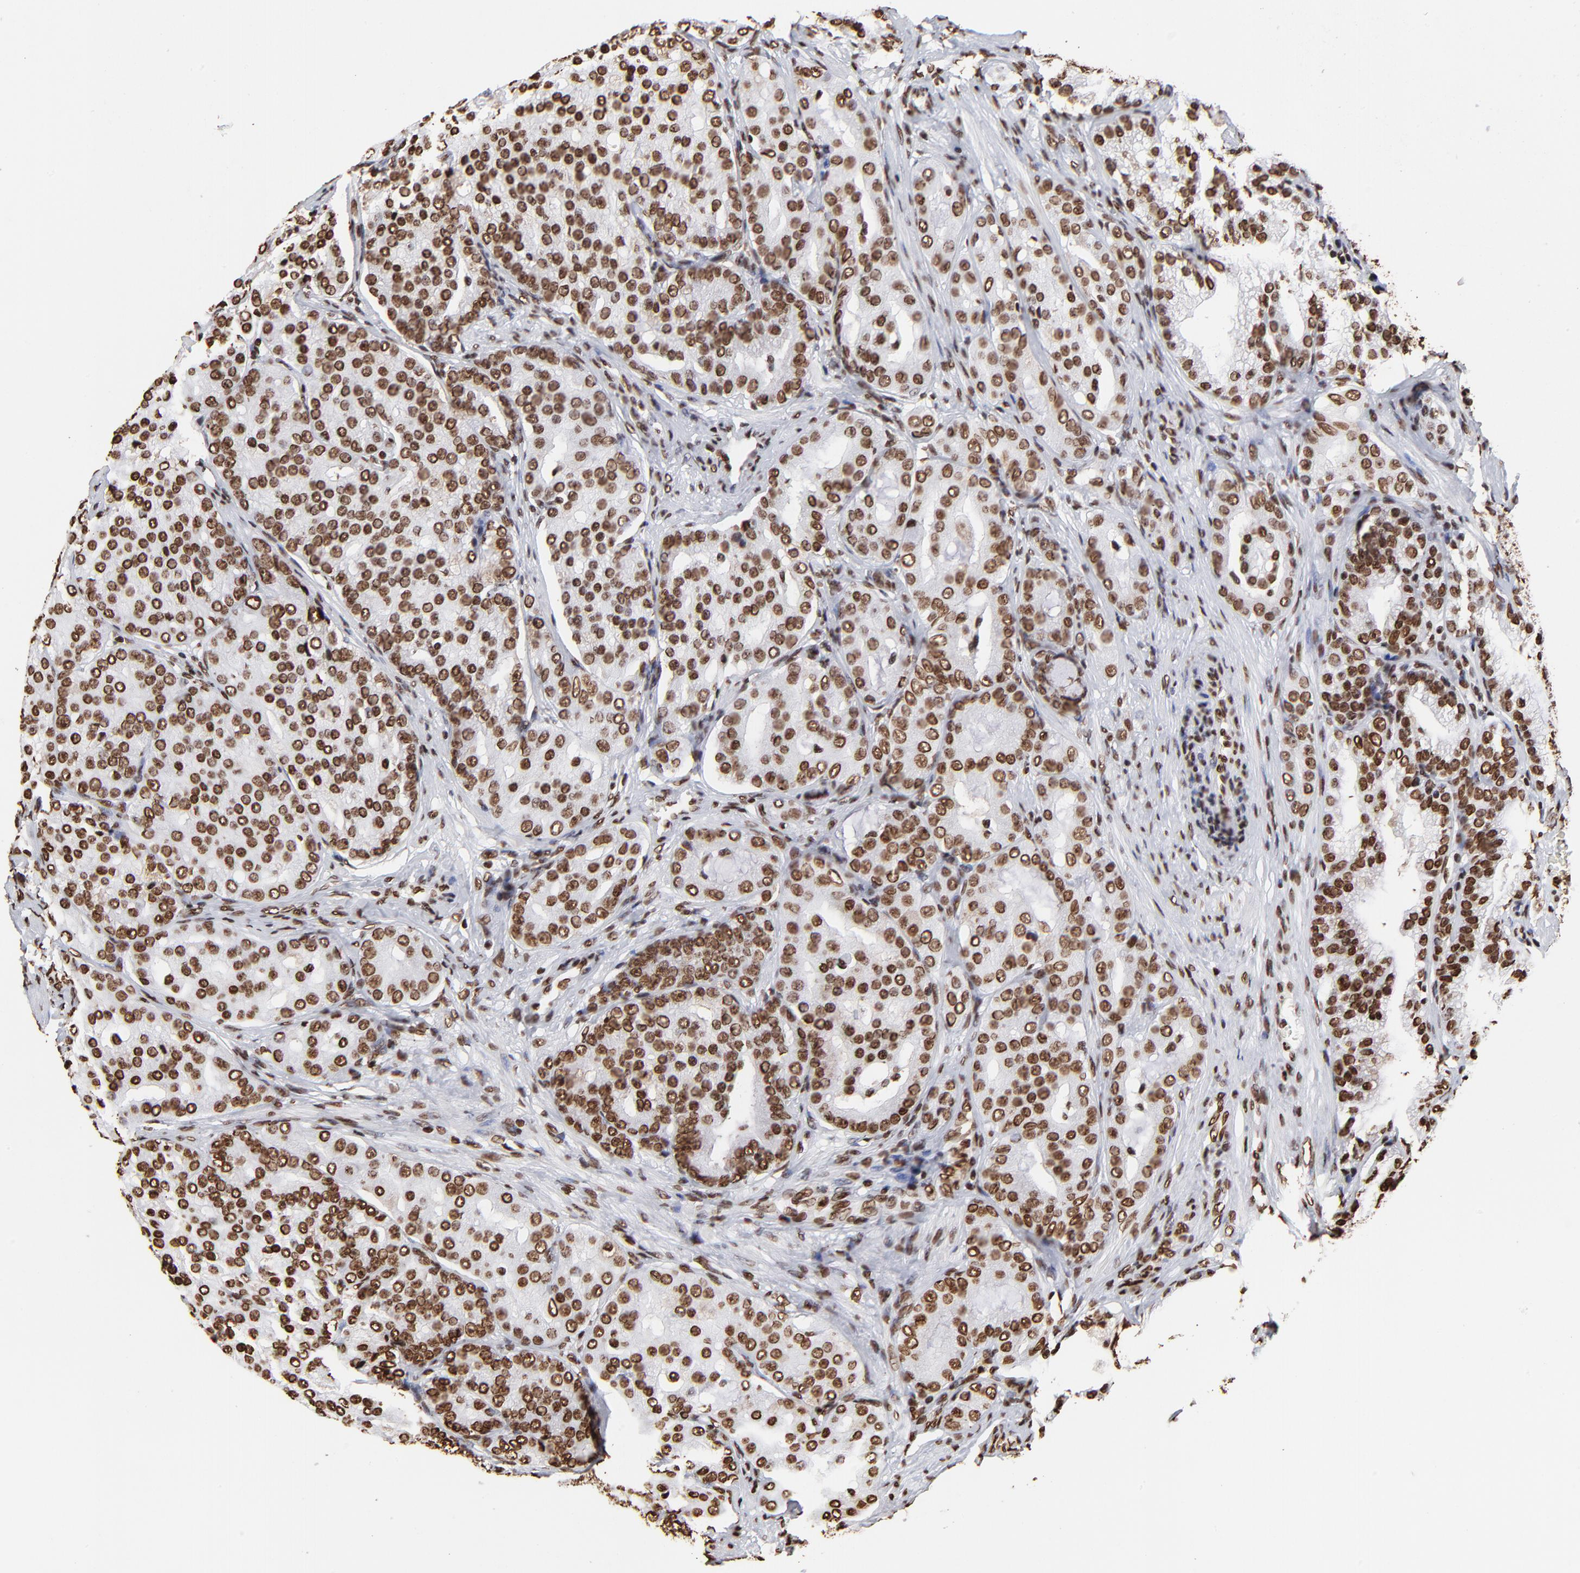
{"staining": {"intensity": "strong", "quantity": ">75%", "location": "nuclear"}, "tissue": "prostate cancer", "cell_type": "Tumor cells", "image_type": "cancer", "snomed": [{"axis": "morphology", "description": "Adenocarcinoma, High grade"}, {"axis": "topography", "description": "Prostate"}], "caption": "Strong nuclear protein positivity is seen in approximately >75% of tumor cells in prostate cancer.", "gene": "ZNF544", "patient": {"sex": "male", "age": 64}}